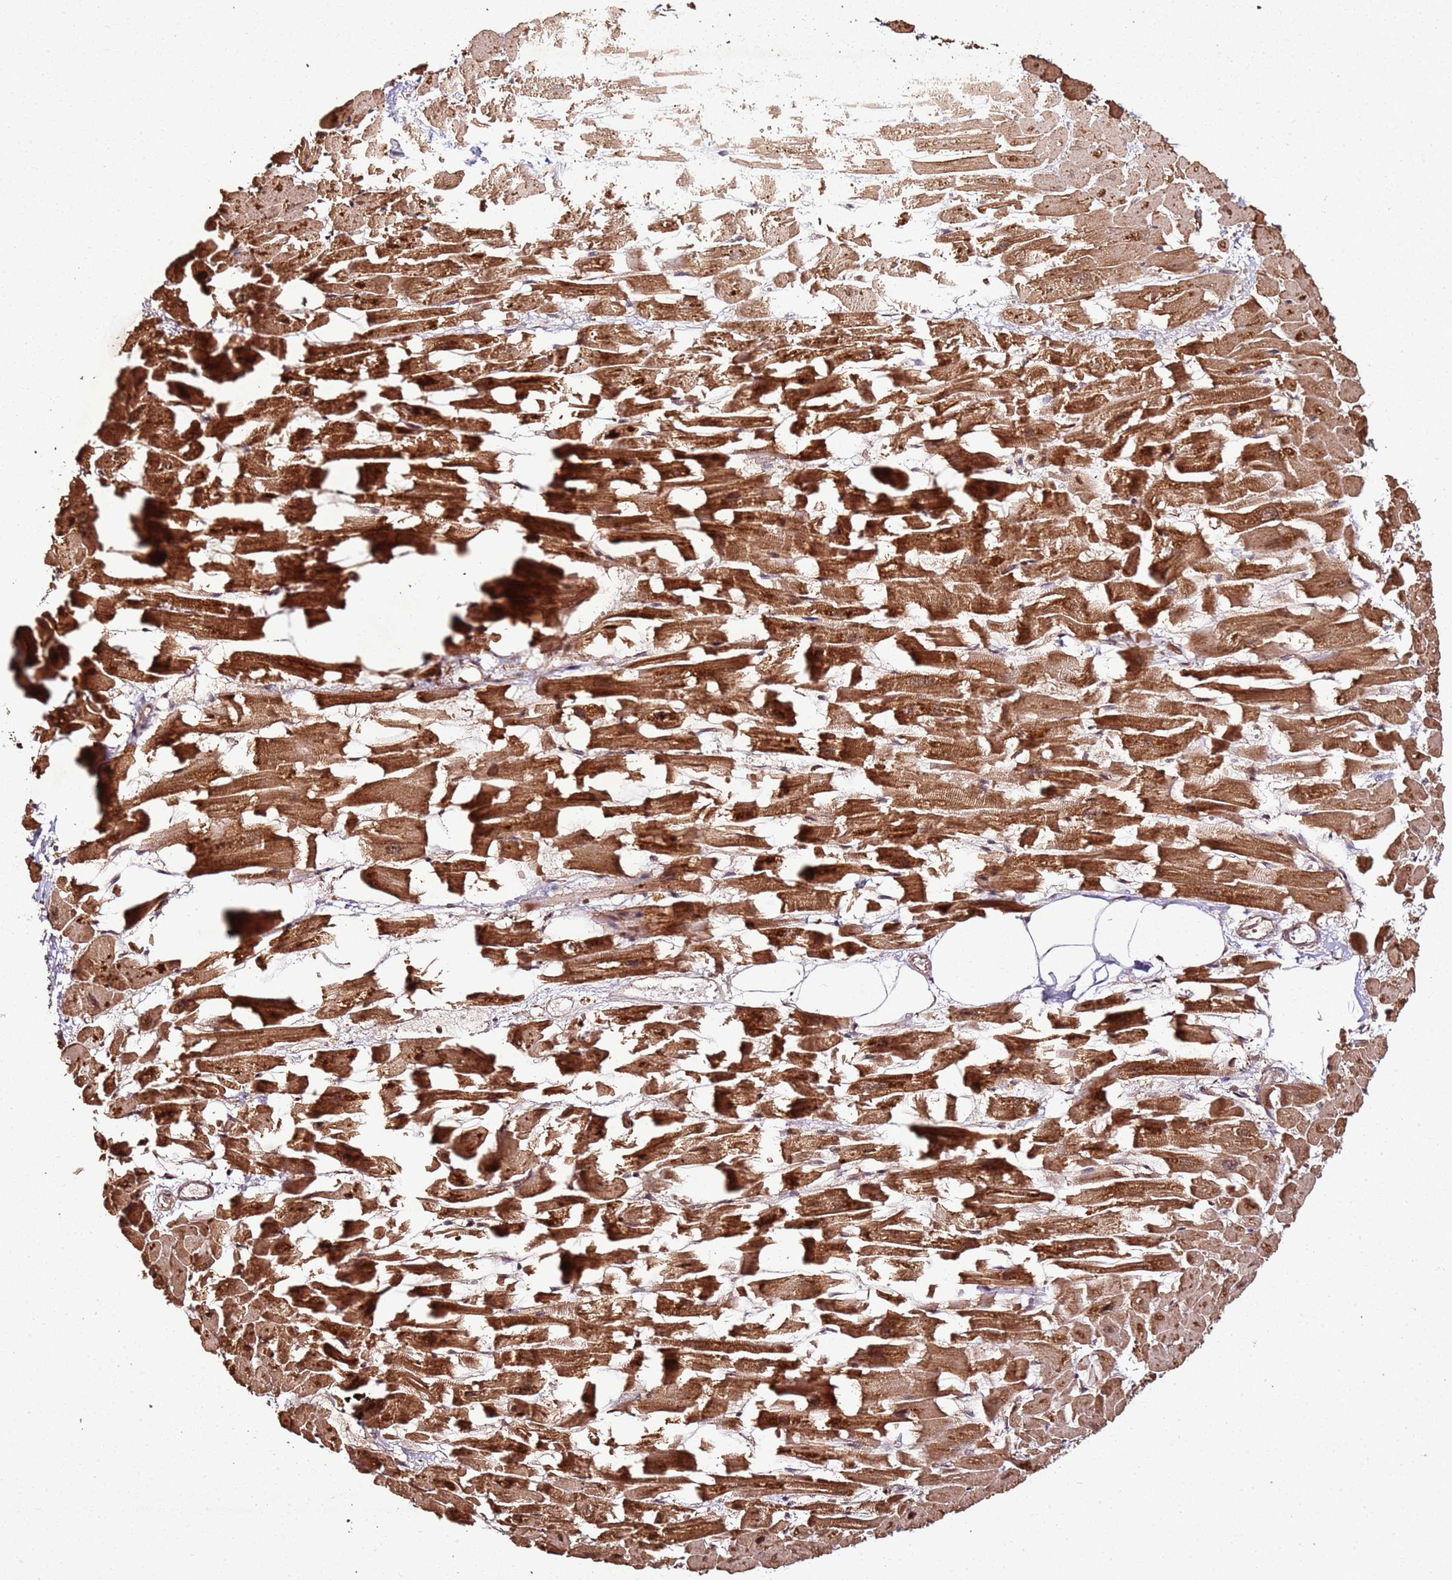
{"staining": {"intensity": "strong", "quantity": ">75%", "location": "cytoplasmic/membranous,nuclear"}, "tissue": "heart muscle", "cell_type": "Cardiomyocytes", "image_type": "normal", "snomed": [{"axis": "morphology", "description": "Normal tissue, NOS"}, {"axis": "topography", "description": "Heart"}], "caption": "Protein staining of benign heart muscle demonstrates strong cytoplasmic/membranous,nuclear expression in approximately >75% of cardiomyocytes.", "gene": "XRN2", "patient": {"sex": "female", "age": 64}}